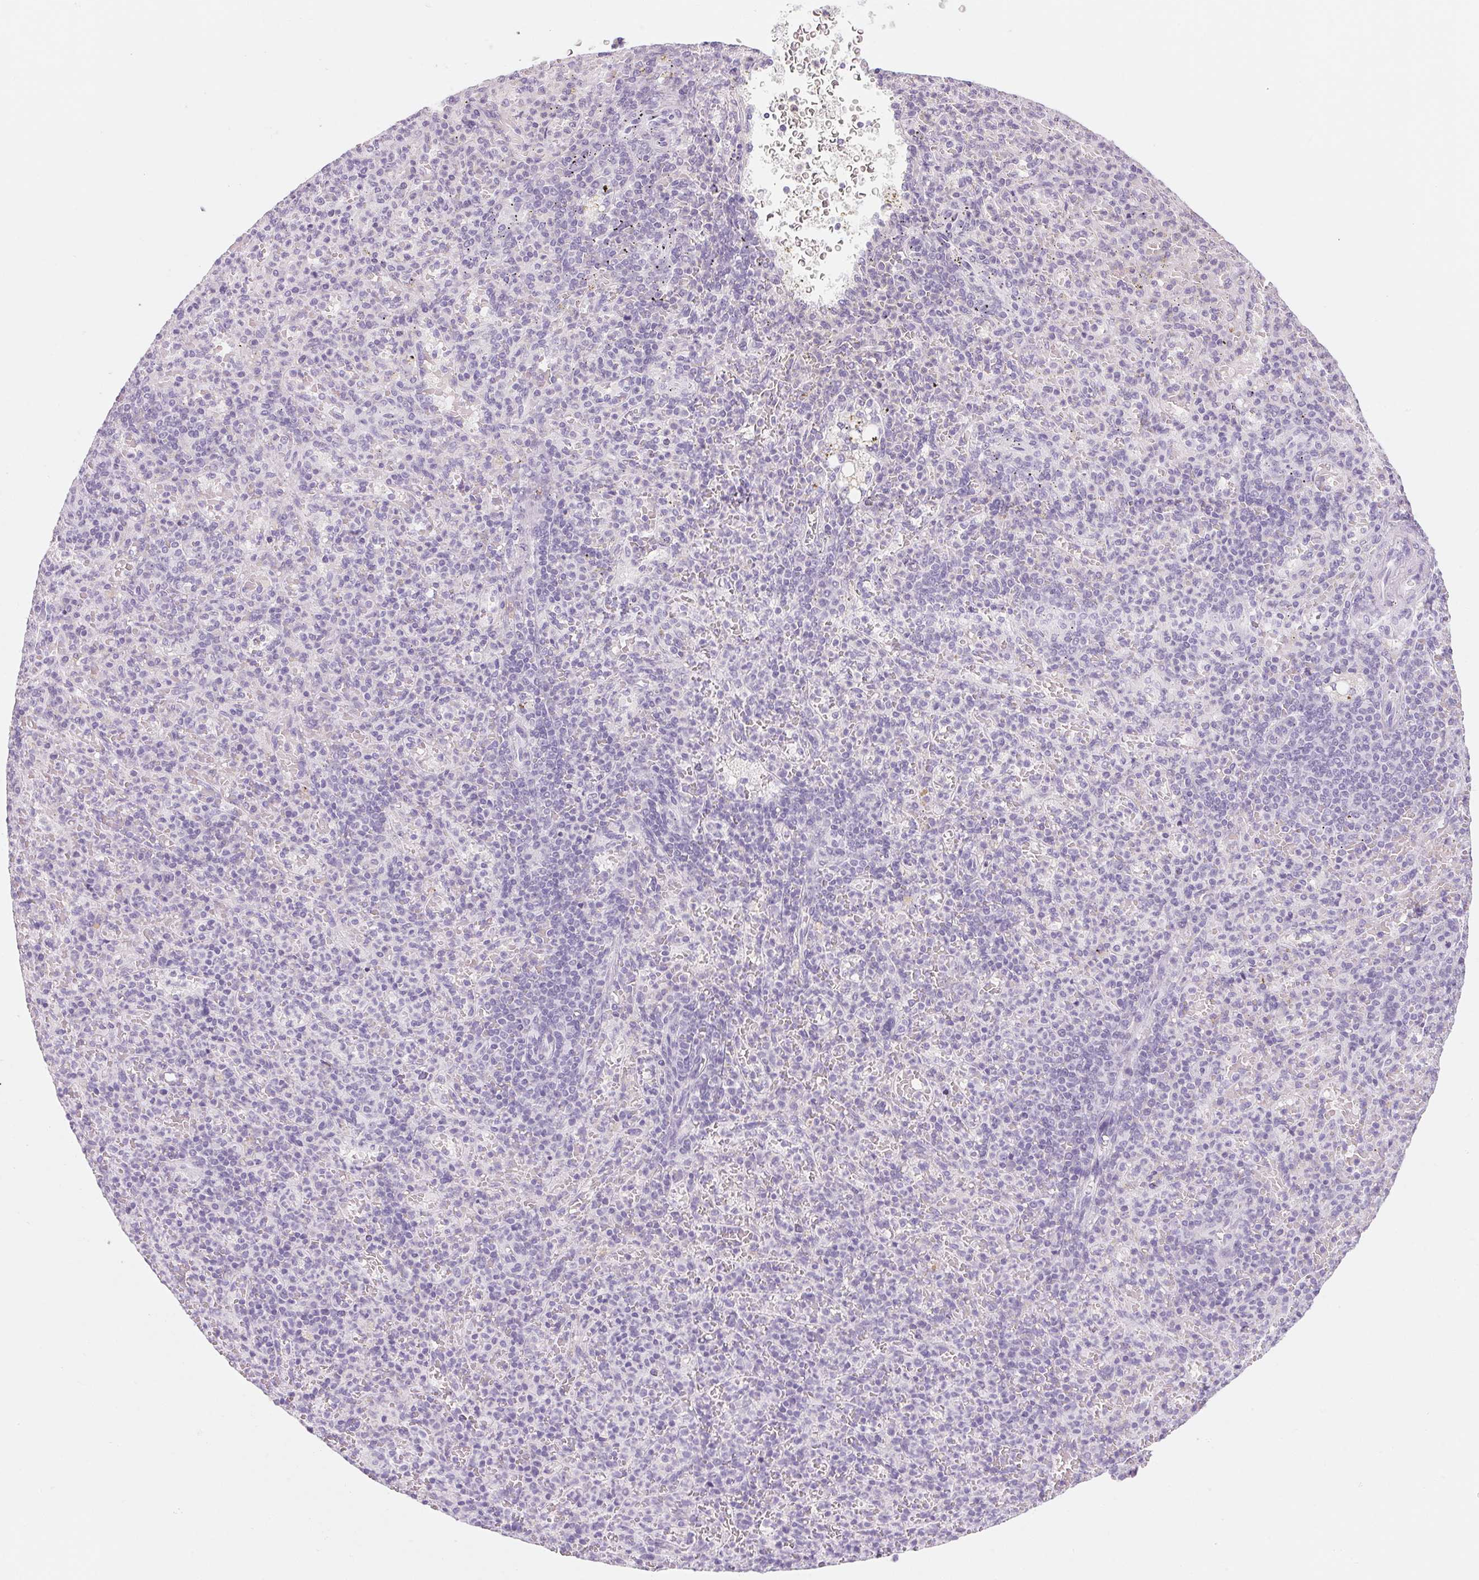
{"staining": {"intensity": "negative", "quantity": "none", "location": "none"}, "tissue": "spleen", "cell_type": "Cells in red pulp", "image_type": "normal", "snomed": [{"axis": "morphology", "description": "Normal tissue, NOS"}, {"axis": "topography", "description": "Spleen"}], "caption": "There is no significant expression in cells in red pulp of spleen. The staining was performed using DAB (3,3'-diaminobenzidine) to visualize the protein expression in brown, while the nuclei were stained in blue with hematoxylin (Magnification: 20x).", "gene": "RPTN", "patient": {"sex": "female", "age": 74}}